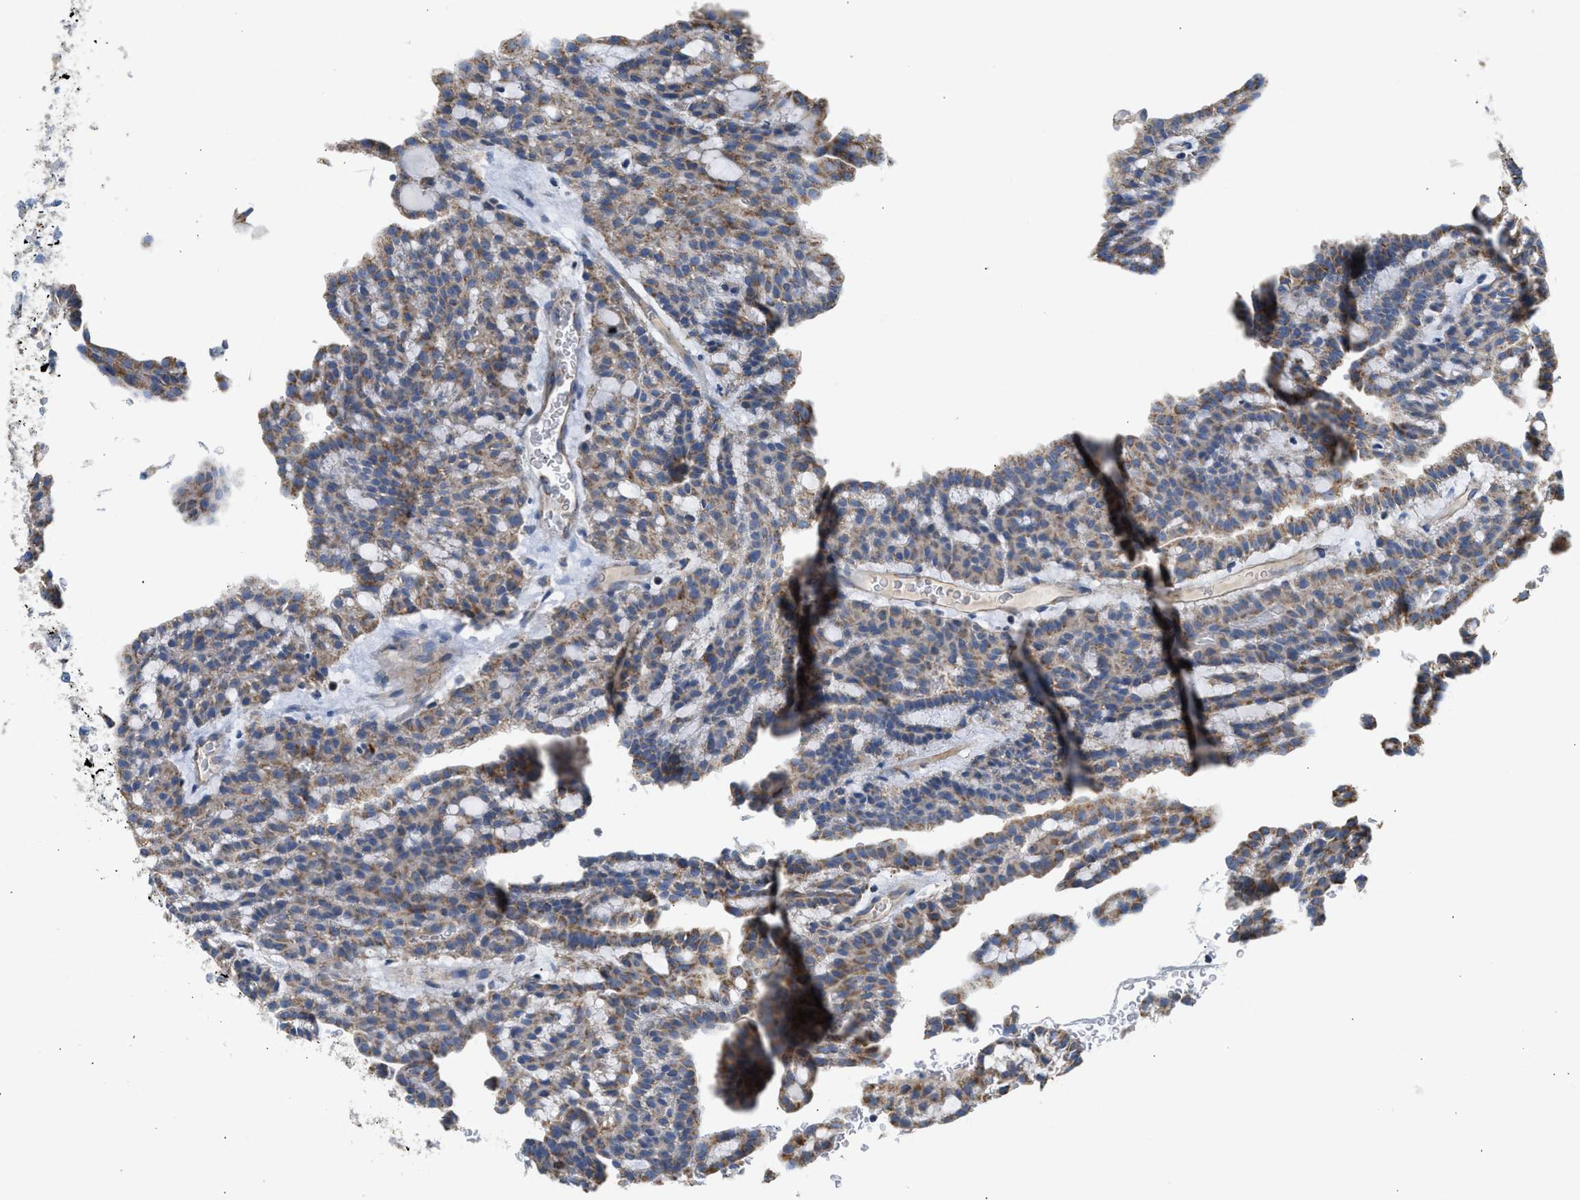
{"staining": {"intensity": "moderate", "quantity": ">75%", "location": "cytoplasmic/membranous"}, "tissue": "renal cancer", "cell_type": "Tumor cells", "image_type": "cancer", "snomed": [{"axis": "morphology", "description": "Adenocarcinoma, NOS"}, {"axis": "topography", "description": "Kidney"}], "caption": "An IHC image of neoplastic tissue is shown. Protein staining in brown labels moderate cytoplasmic/membranous positivity in renal adenocarcinoma within tumor cells.", "gene": "GOT2", "patient": {"sex": "male", "age": 63}}